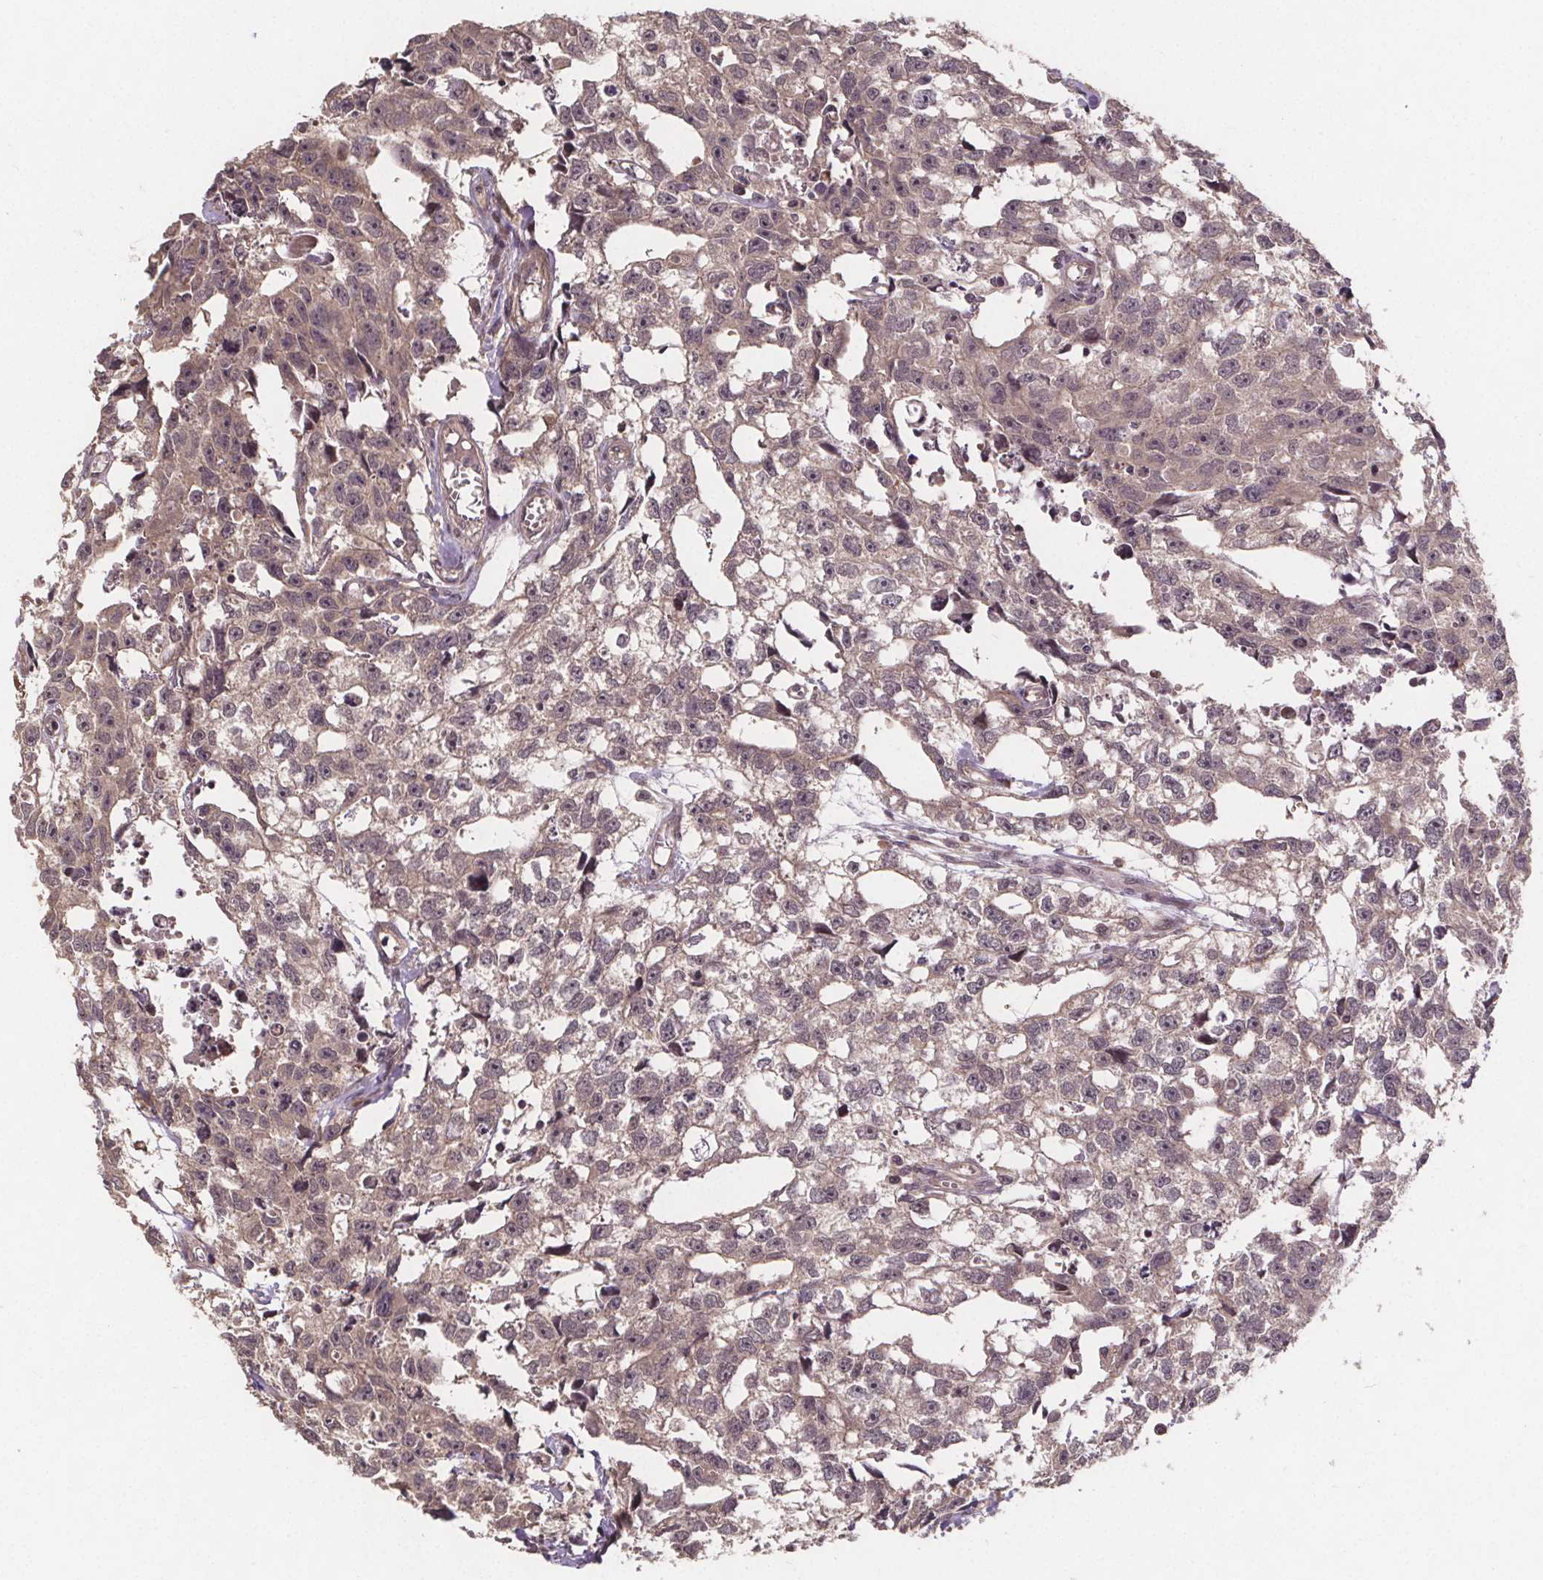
{"staining": {"intensity": "weak", "quantity": "<25%", "location": "cytoplasmic/membranous,nuclear"}, "tissue": "testis cancer", "cell_type": "Tumor cells", "image_type": "cancer", "snomed": [{"axis": "morphology", "description": "Carcinoma, Embryonal, NOS"}, {"axis": "morphology", "description": "Teratoma, malignant, NOS"}, {"axis": "topography", "description": "Testis"}], "caption": "The immunohistochemistry (IHC) photomicrograph has no significant positivity in tumor cells of malignant teratoma (testis) tissue. Nuclei are stained in blue.", "gene": "USP9X", "patient": {"sex": "male", "age": 44}}